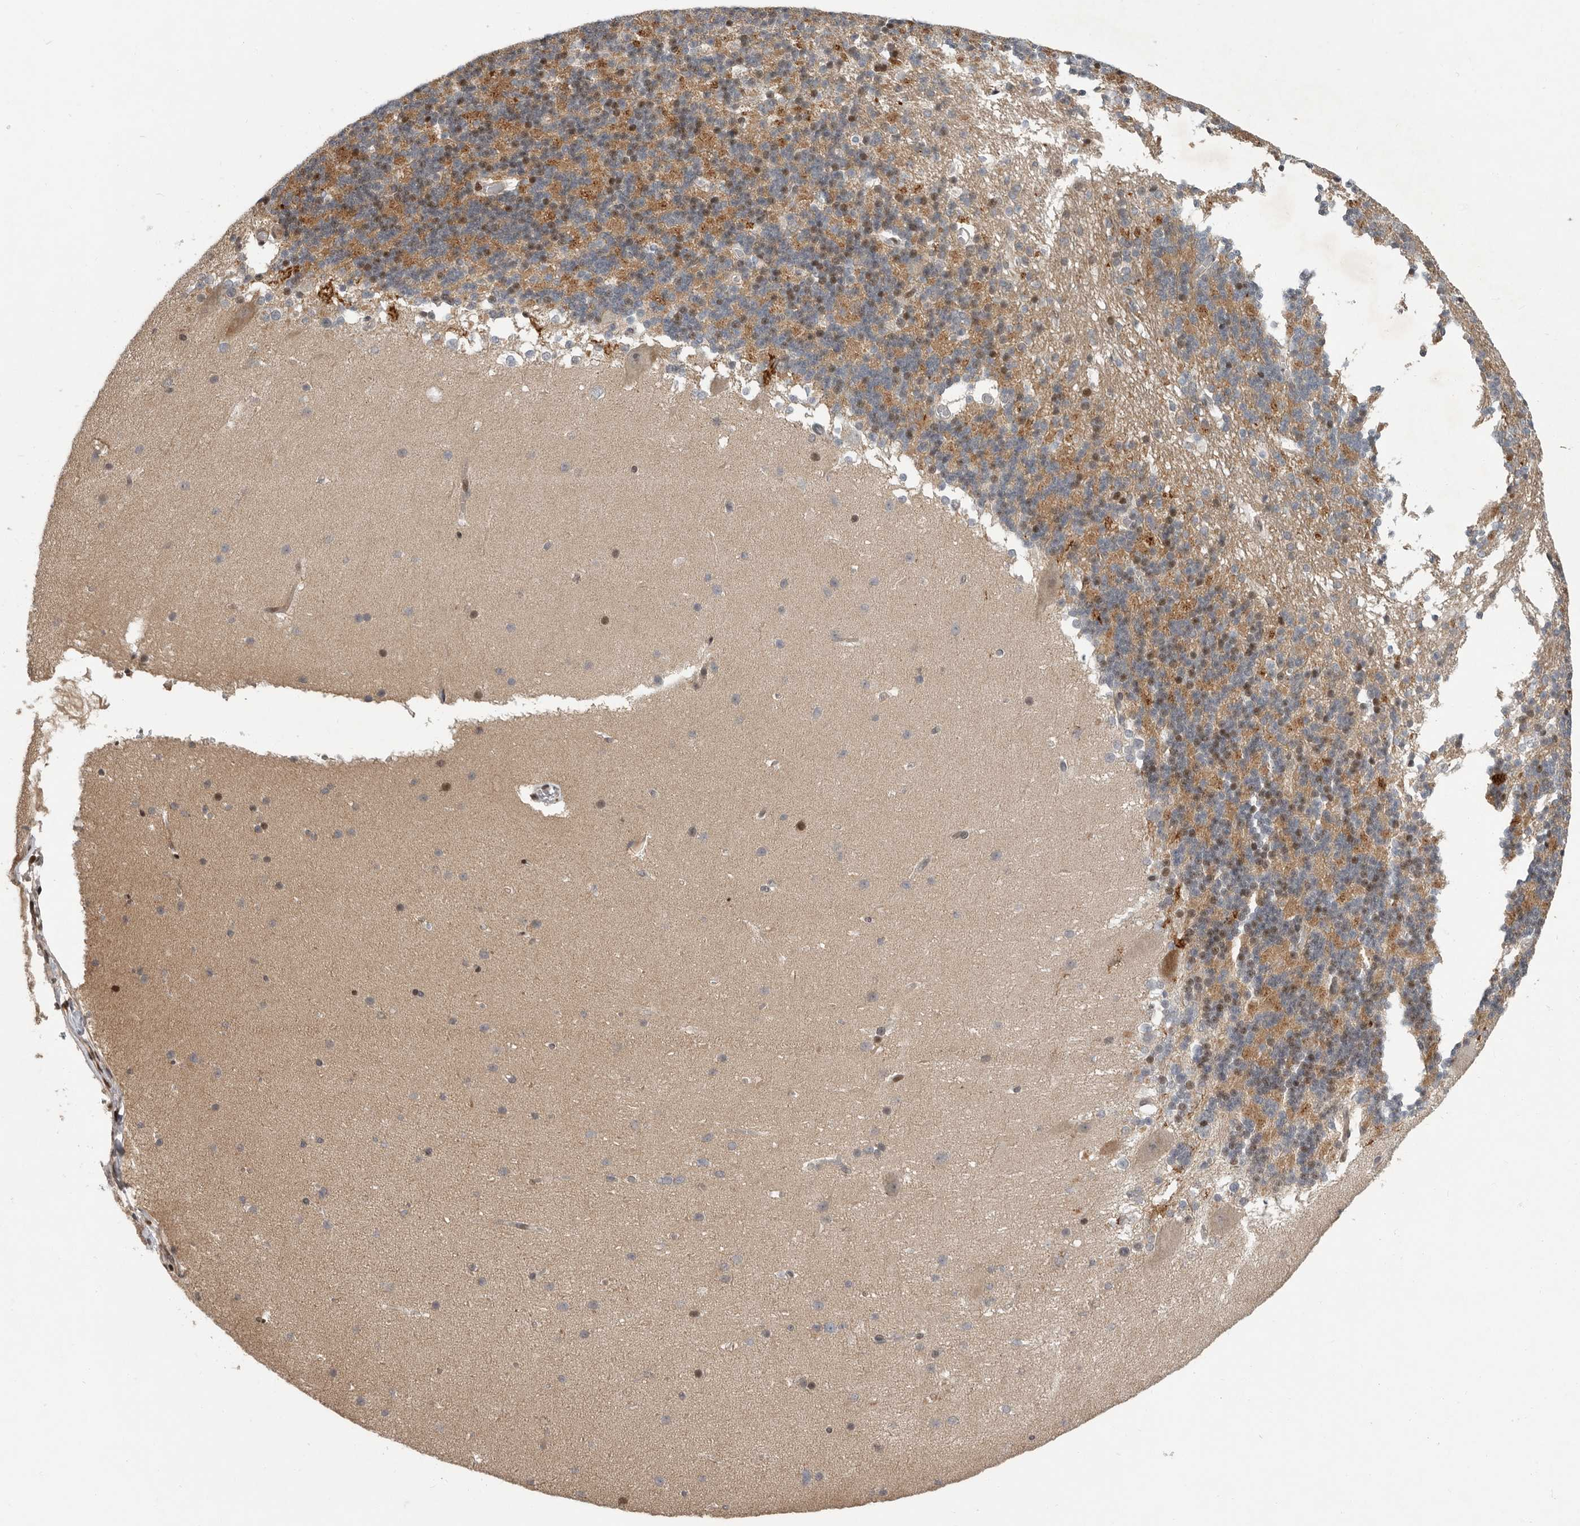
{"staining": {"intensity": "moderate", "quantity": "<25%", "location": "cytoplasmic/membranous,nuclear"}, "tissue": "cerebellum", "cell_type": "Cells in granular layer", "image_type": "normal", "snomed": [{"axis": "morphology", "description": "Normal tissue, NOS"}, {"axis": "topography", "description": "Cerebellum"}], "caption": "Cerebellum was stained to show a protein in brown. There is low levels of moderate cytoplasmic/membranous,nuclear expression in approximately <25% of cells in granular layer. (DAB (3,3'-diaminobenzidine) IHC with brightfield microscopy, high magnification).", "gene": "RABIF", "patient": {"sex": "female", "age": 19}}